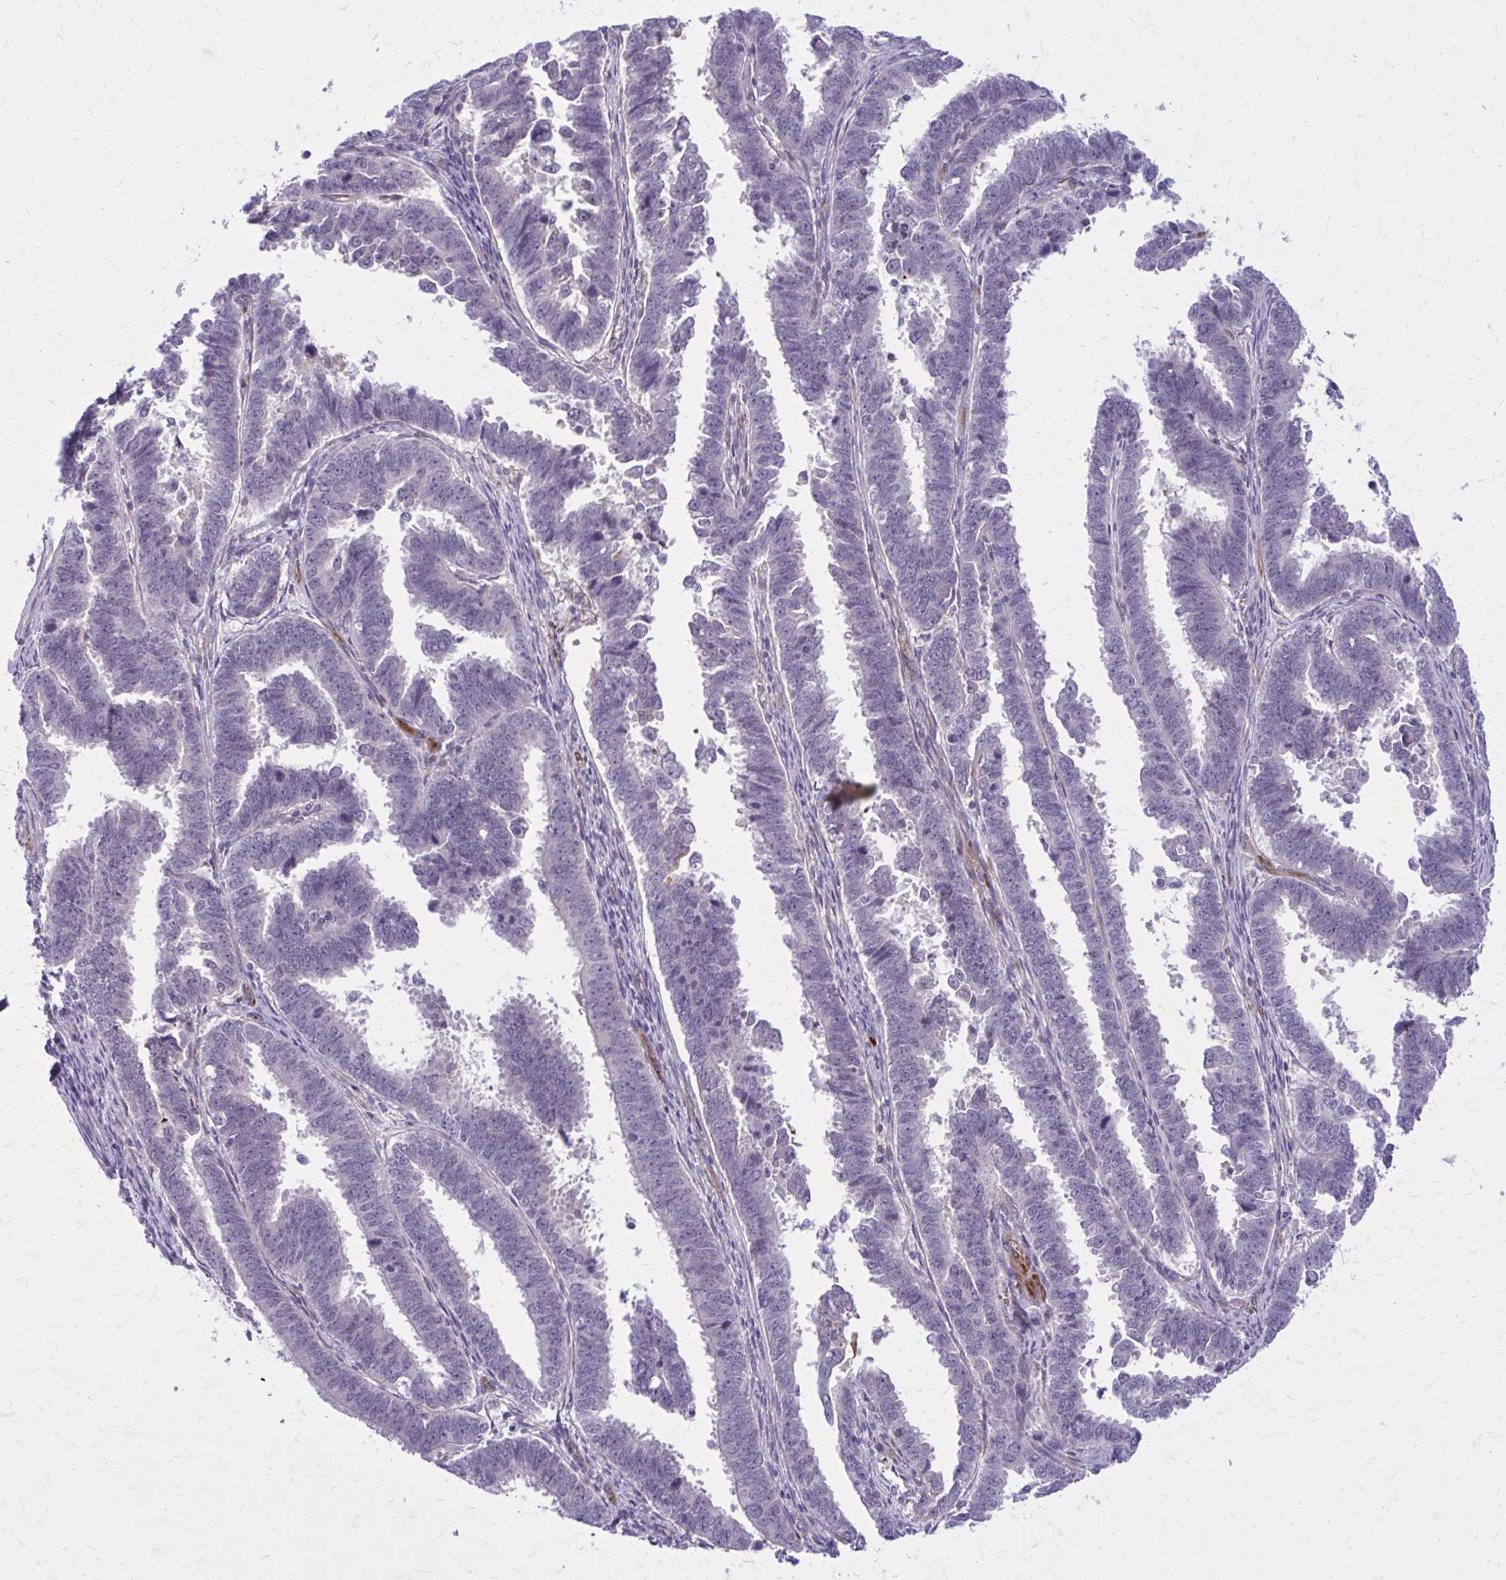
{"staining": {"intensity": "negative", "quantity": "none", "location": "none"}, "tissue": "endometrial cancer", "cell_type": "Tumor cells", "image_type": "cancer", "snomed": [{"axis": "morphology", "description": "Adenocarcinoma, NOS"}, {"axis": "topography", "description": "Endometrium"}], "caption": "Immunohistochemistry (IHC) micrograph of human endometrial adenocarcinoma stained for a protein (brown), which shows no expression in tumor cells.", "gene": "BEND5", "patient": {"sex": "female", "age": 75}}